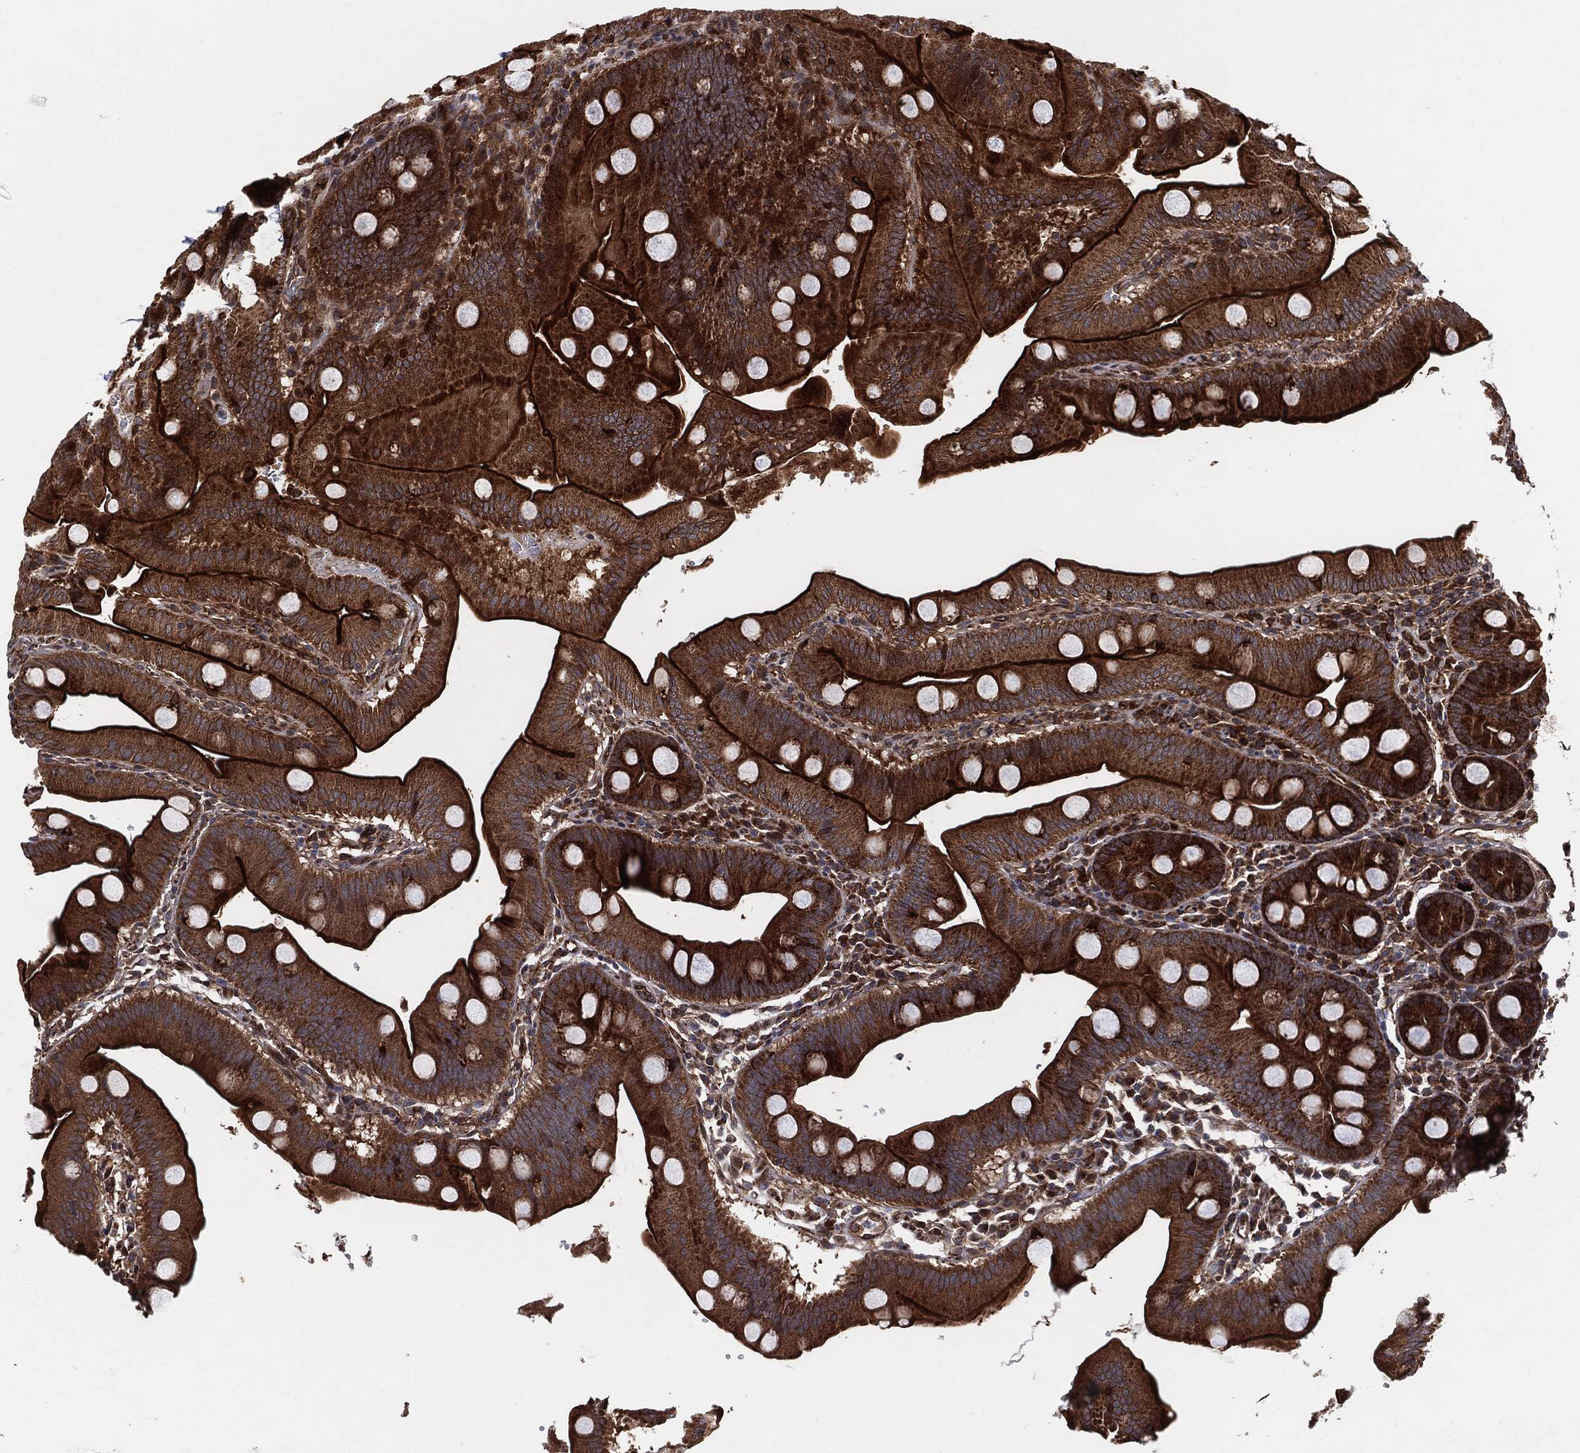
{"staining": {"intensity": "strong", "quantity": ">75%", "location": "cytoplasmic/membranous"}, "tissue": "duodenum", "cell_type": "Glandular cells", "image_type": "normal", "snomed": [{"axis": "morphology", "description": "Normal tissue, NOS"}, {"axis": "topography", "description": "Duodenum"}], "caption": "Glandular cells exhibit high levels of strong cytoplasmic/membranous positivity in about >75% of cells in unremarkable duodenum. The protein of interest is stained brown, and the nuclei are stained in blue (DAB (3,3'-diaminobenzidine) IHC with brightfield microscopy, high magnification).", "gene": "BCAR1", "patient": {"sex": "male", "age": 59}}